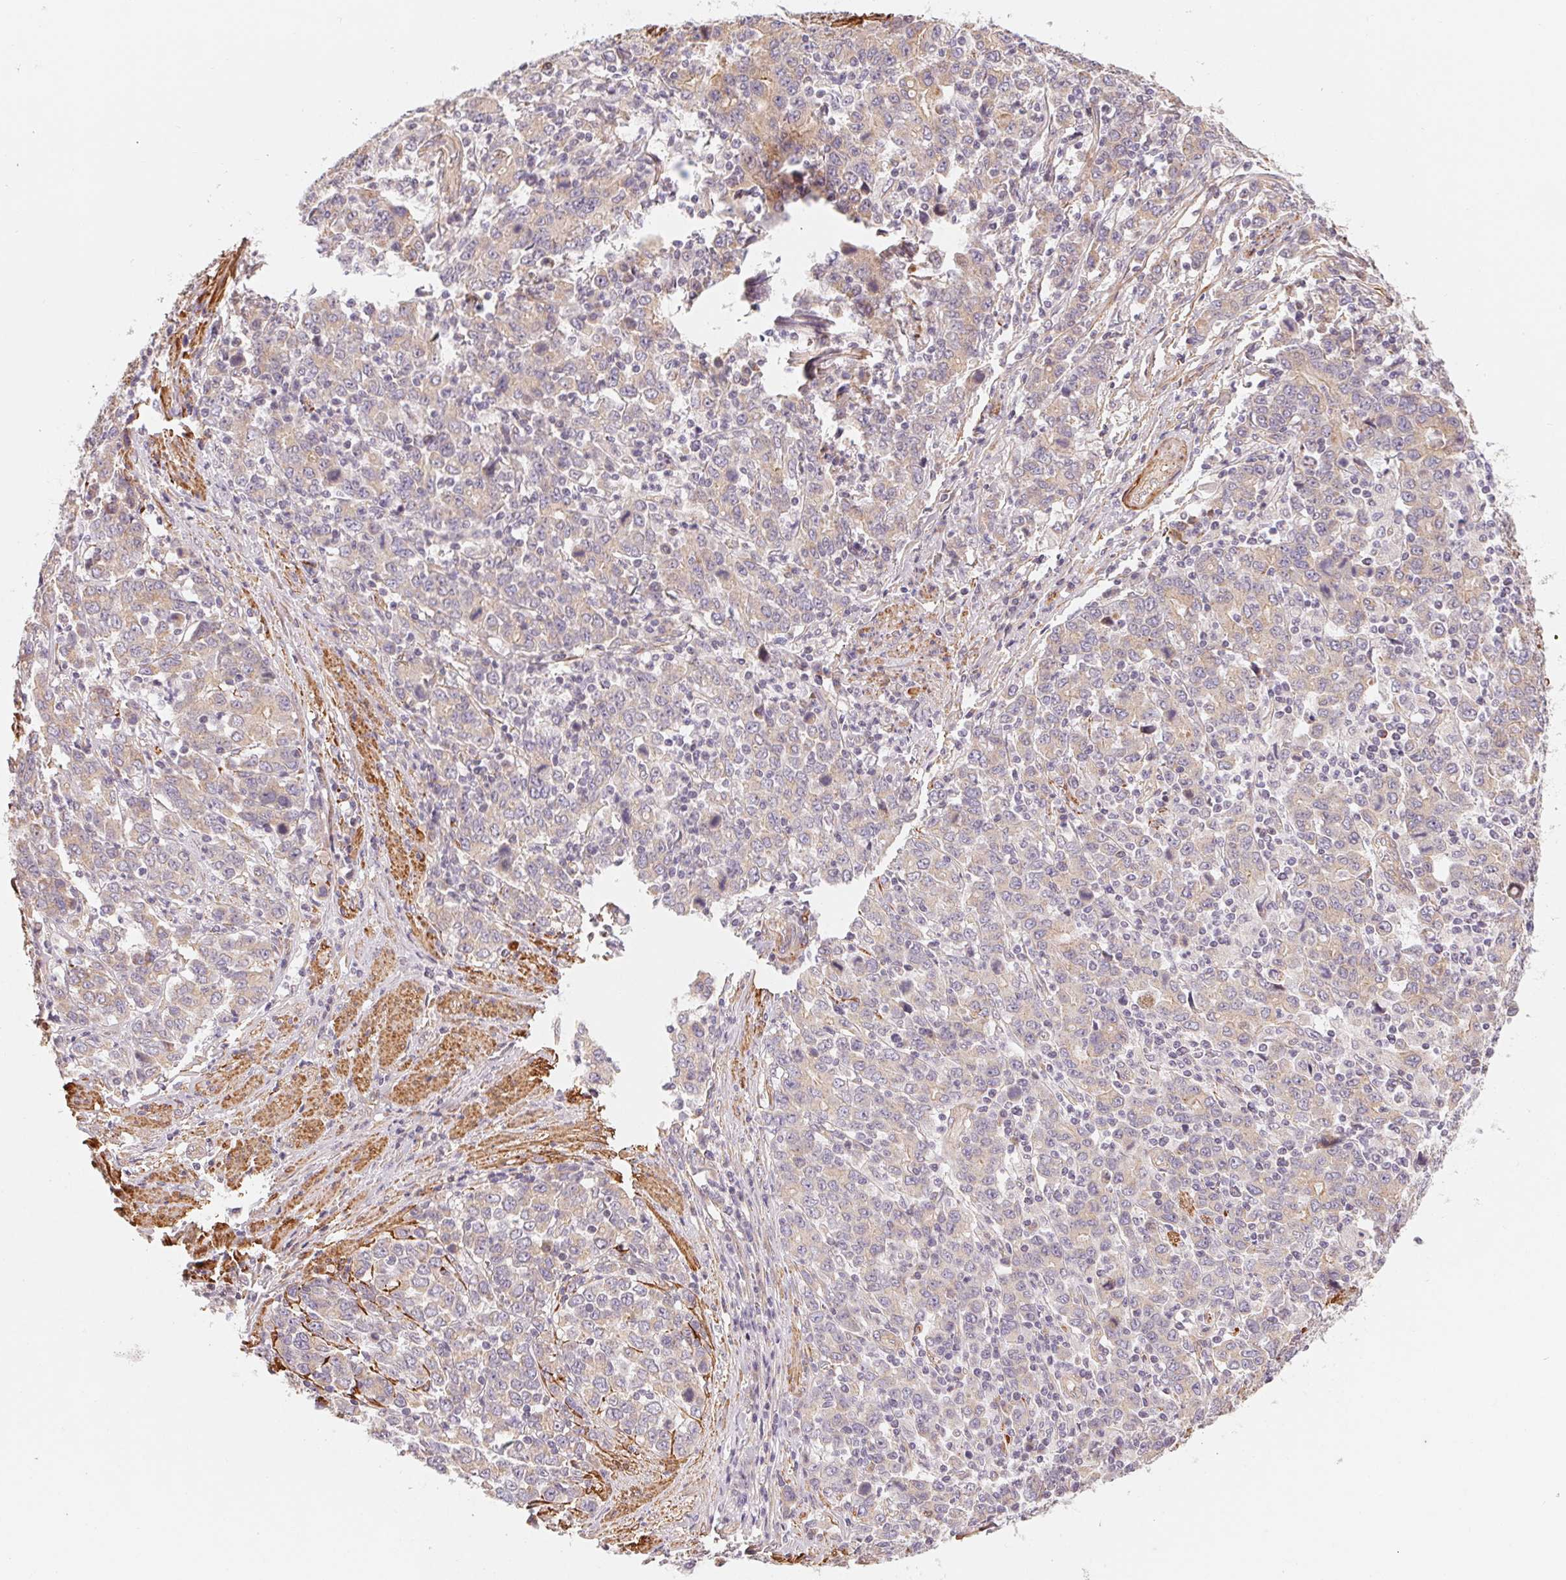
{"staining": {"intensity": "weak", "quantity": "25%-75%", "location": "cytoplasmic/membranous"}, "tissue": "stomach cancer", "cell_type": "Tumor cells", "image_type": "cancer", "snomed": [{"axis": "morphology", "description": "Adenocarcinoma, NOS"}, {"axis": "topography", "description": "Stomach, upper"}], "caption": "The micrograph reveals staining of adenocarcinoma (stomach), revealing weak cytoplasmic/membranous protein positivity (brown color) within tumor cells.", "gene": "CCDC112", "patient": {"sex": "male", "age": 69}}